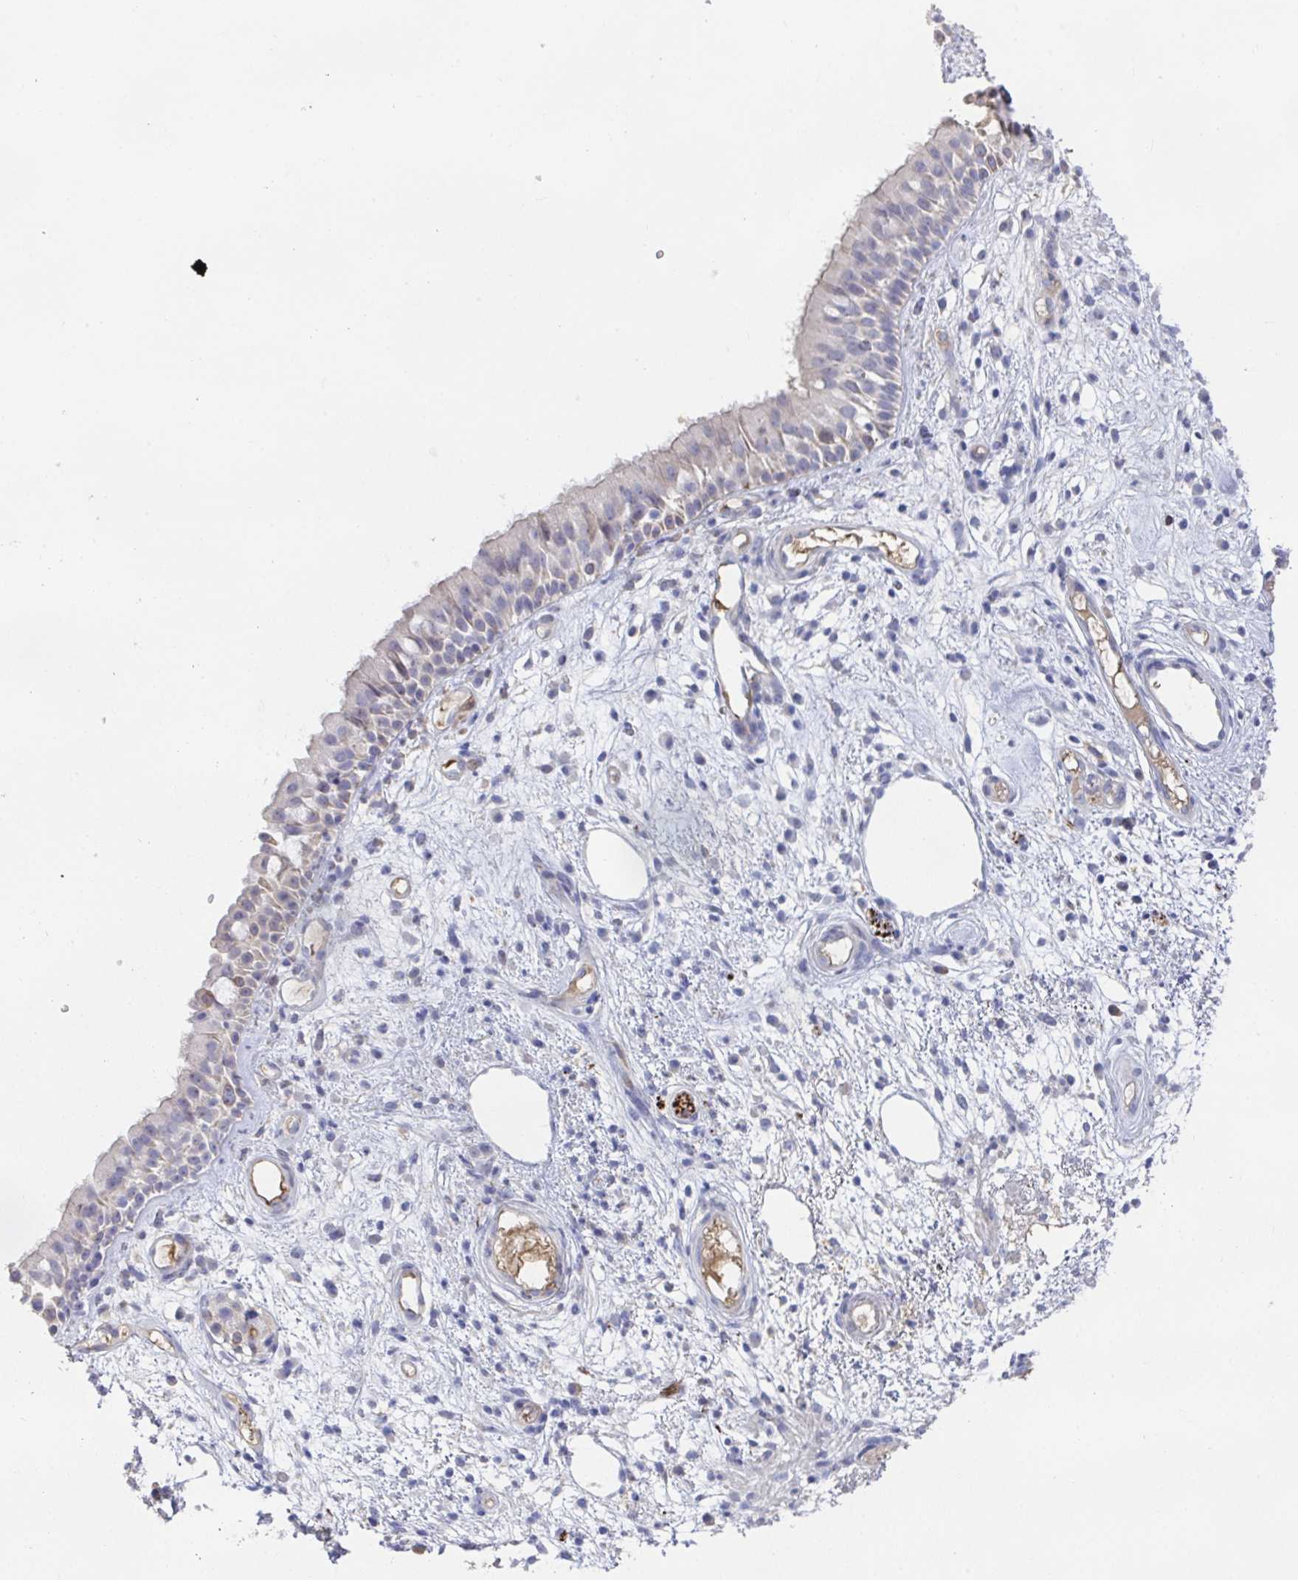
{"staining": {"intensity": "moderate", "quantity": "<25%", "location": "cytoplasmic/membranous"}, "tissue": "nasopharynx", "cell_type": "Respiratory epithelial cells", "image_type": "normal", "snomed": [{"axis": "morphology", "description": "Normal tissue, NOS"}, {"axis": "morphology", "description": "Inflammation, NOS"}, {"axis": "topography", "description": "Nasopharynx"}], "caption": "This micrograph displays unremarkable nasopharynx stained with immunohistochemistry (IHC) to label a protein in brown. The cytoplasmic/membranous of respiratory epithelial cells show moderate positivity for the protein. Nuclei are counter-stained blue.", "gene": "ANO5", "patient": {"sex": "male", "age": 54}}